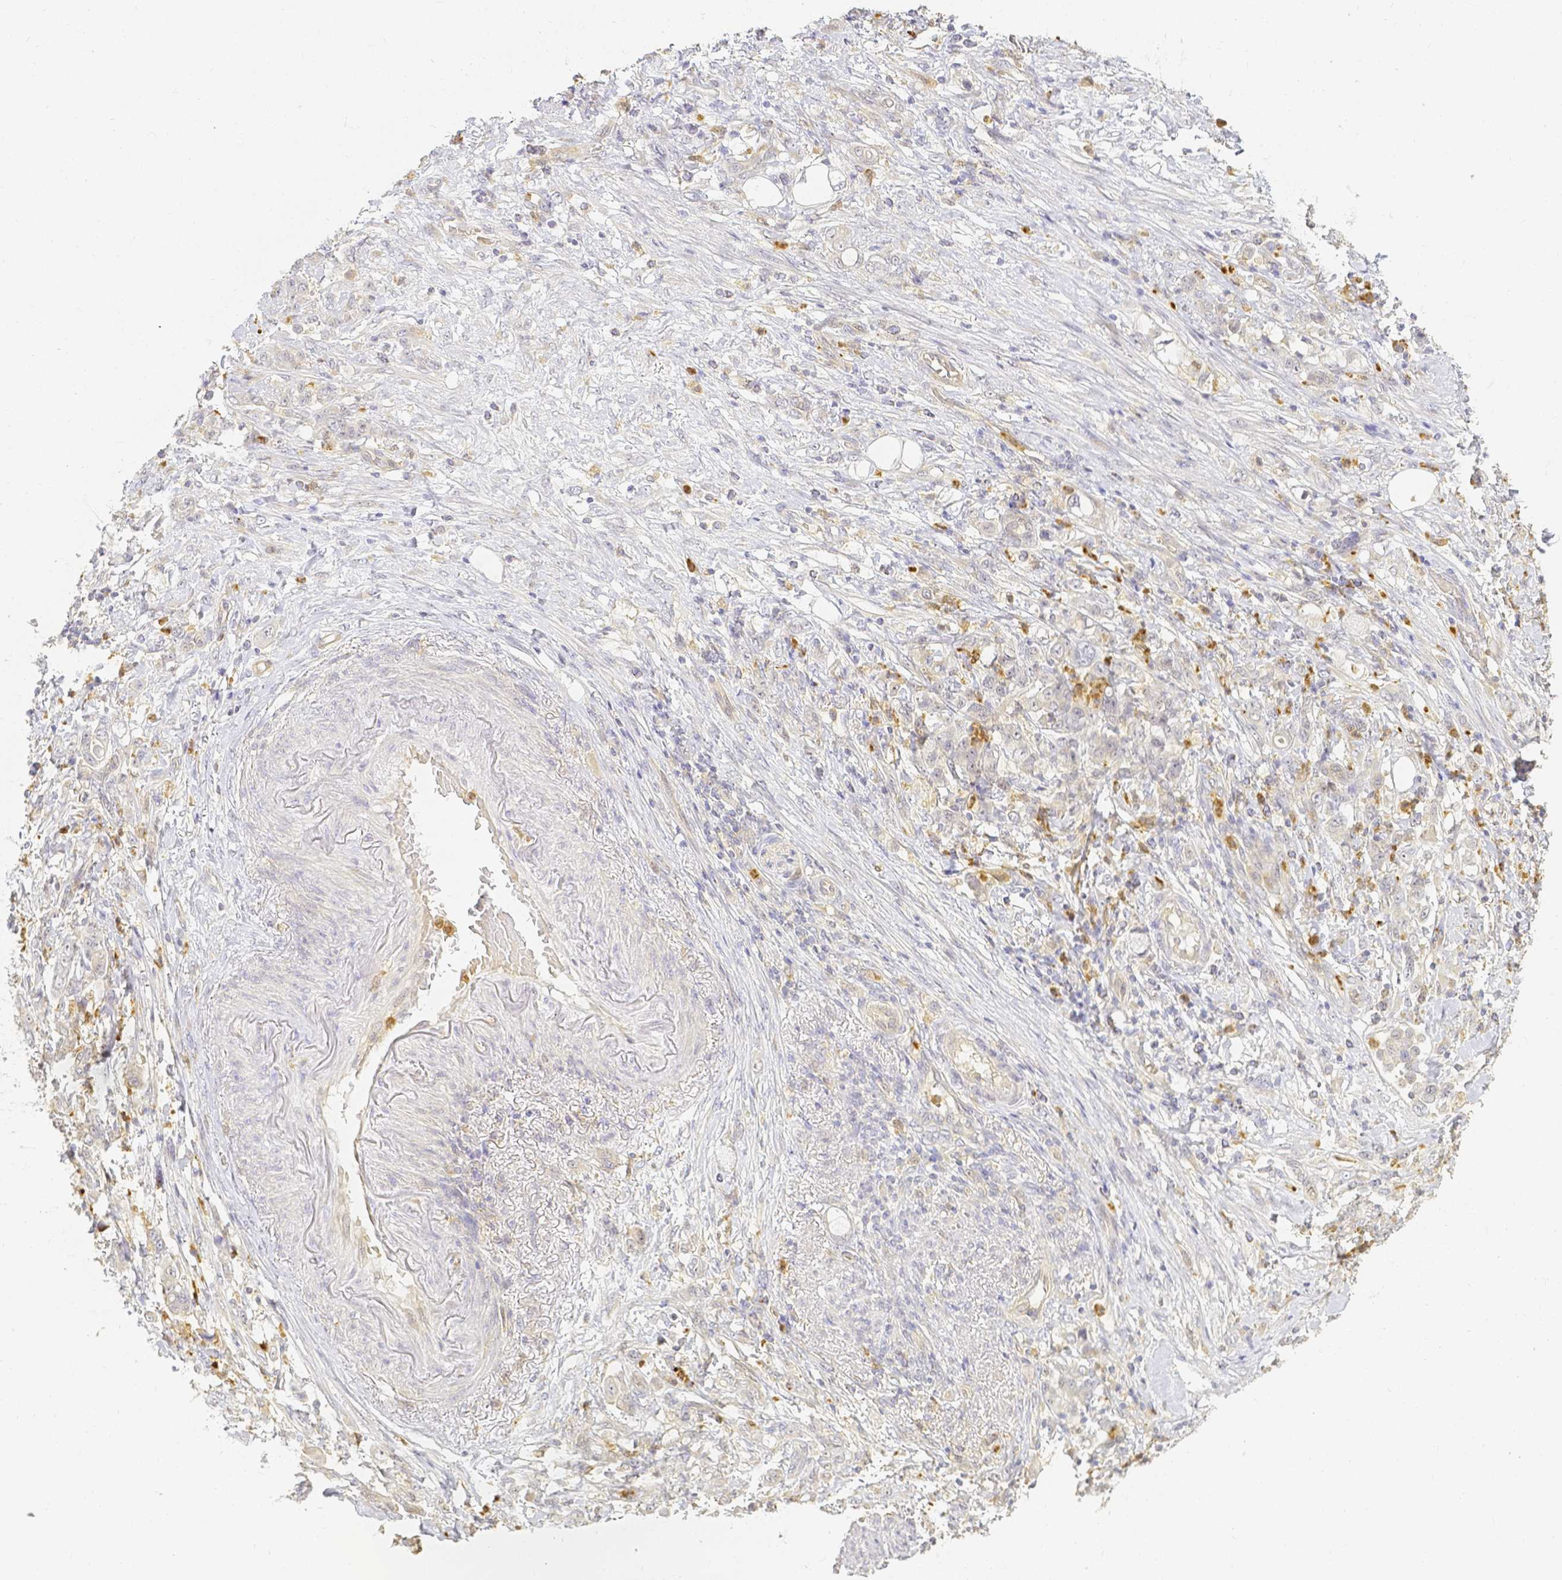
{"staining": {"intensity": "negative", "quantity": "none", "location": "none"}, "tissue": "stomach cancer", "cell_type": "Tumor cells", "image_type": "cancer", "snomed": [{"axis": "morphology", "description": "Adenocarcinoma, NOS"}, {"axis": "topography", "description": "Stomach"}], "caption": "High power microscopy image of an IHC histopathology image of stomach cancer, revealing no significant expression in tumor cells.", "gene": "KCNH1", "patient": {"sex": "female", "age": 79}}